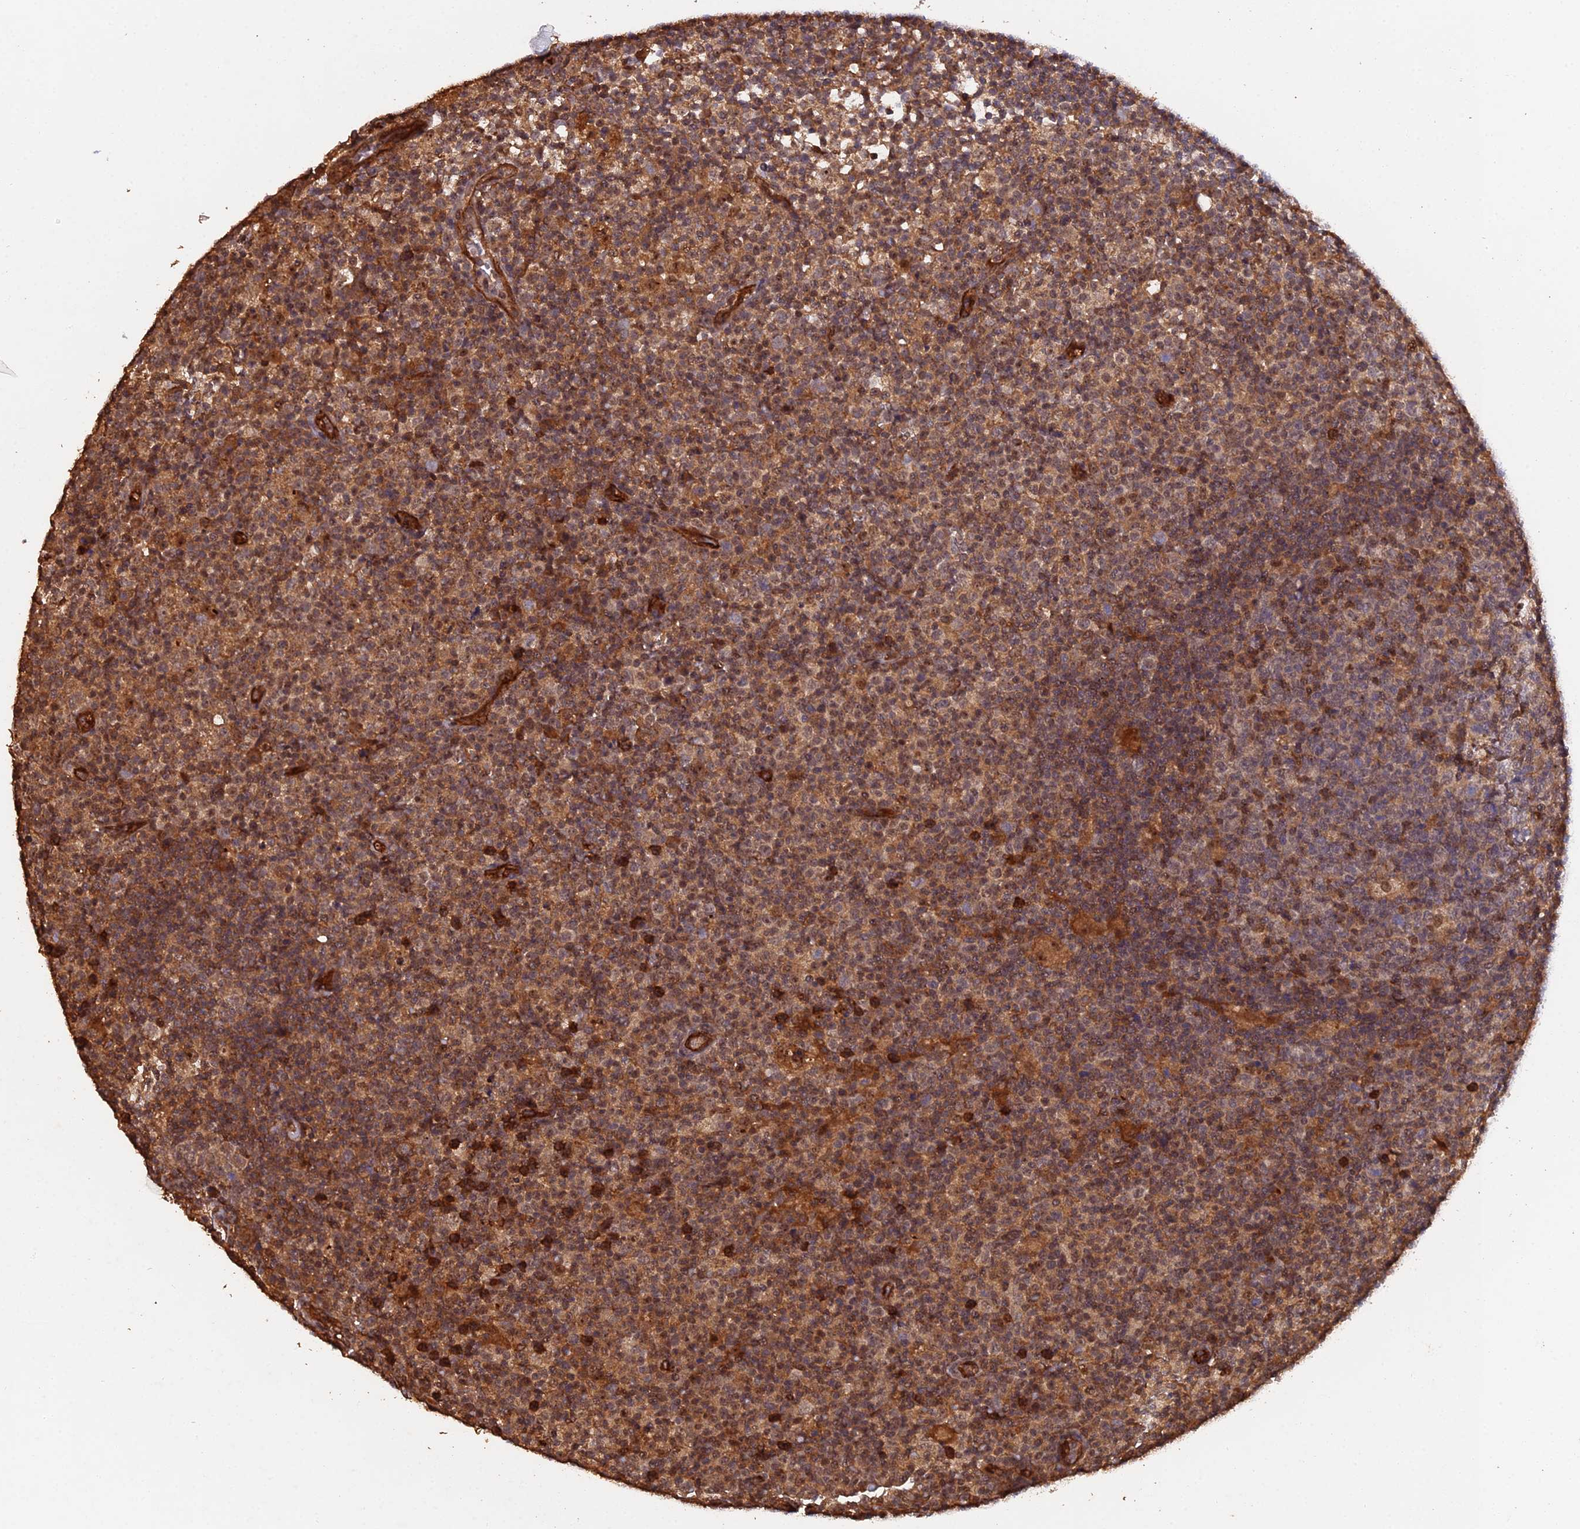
{"staining": {"intensity": "moderate", "quantity": "25%-75%", "location": "cytoplasmic/membranous,nuclear"}, "tissue": "lymph node", "cell_type": "Germinal center cells", "image_type": "normal", "snomed": [{"axis": "morphology", "description": "Normal tissue, NOS"}, {"axis": "morphology", "description": "Inflammation, NOS"}, {"axis": "topography", "description": "Lymph node"}], "caption": "Lymph node stained for a protein shows moderate cytoplasmic/membranous,nuclear positivity in germinal center cells. The protein is stained brown, and the nuclei are stained in blue (DAB (3,3'-diaminobenzidine) IHC with brightfield microscopy, high magnification).", "gene": "RALGAPA2", "patient": {"sex": "male", "age": 55}}